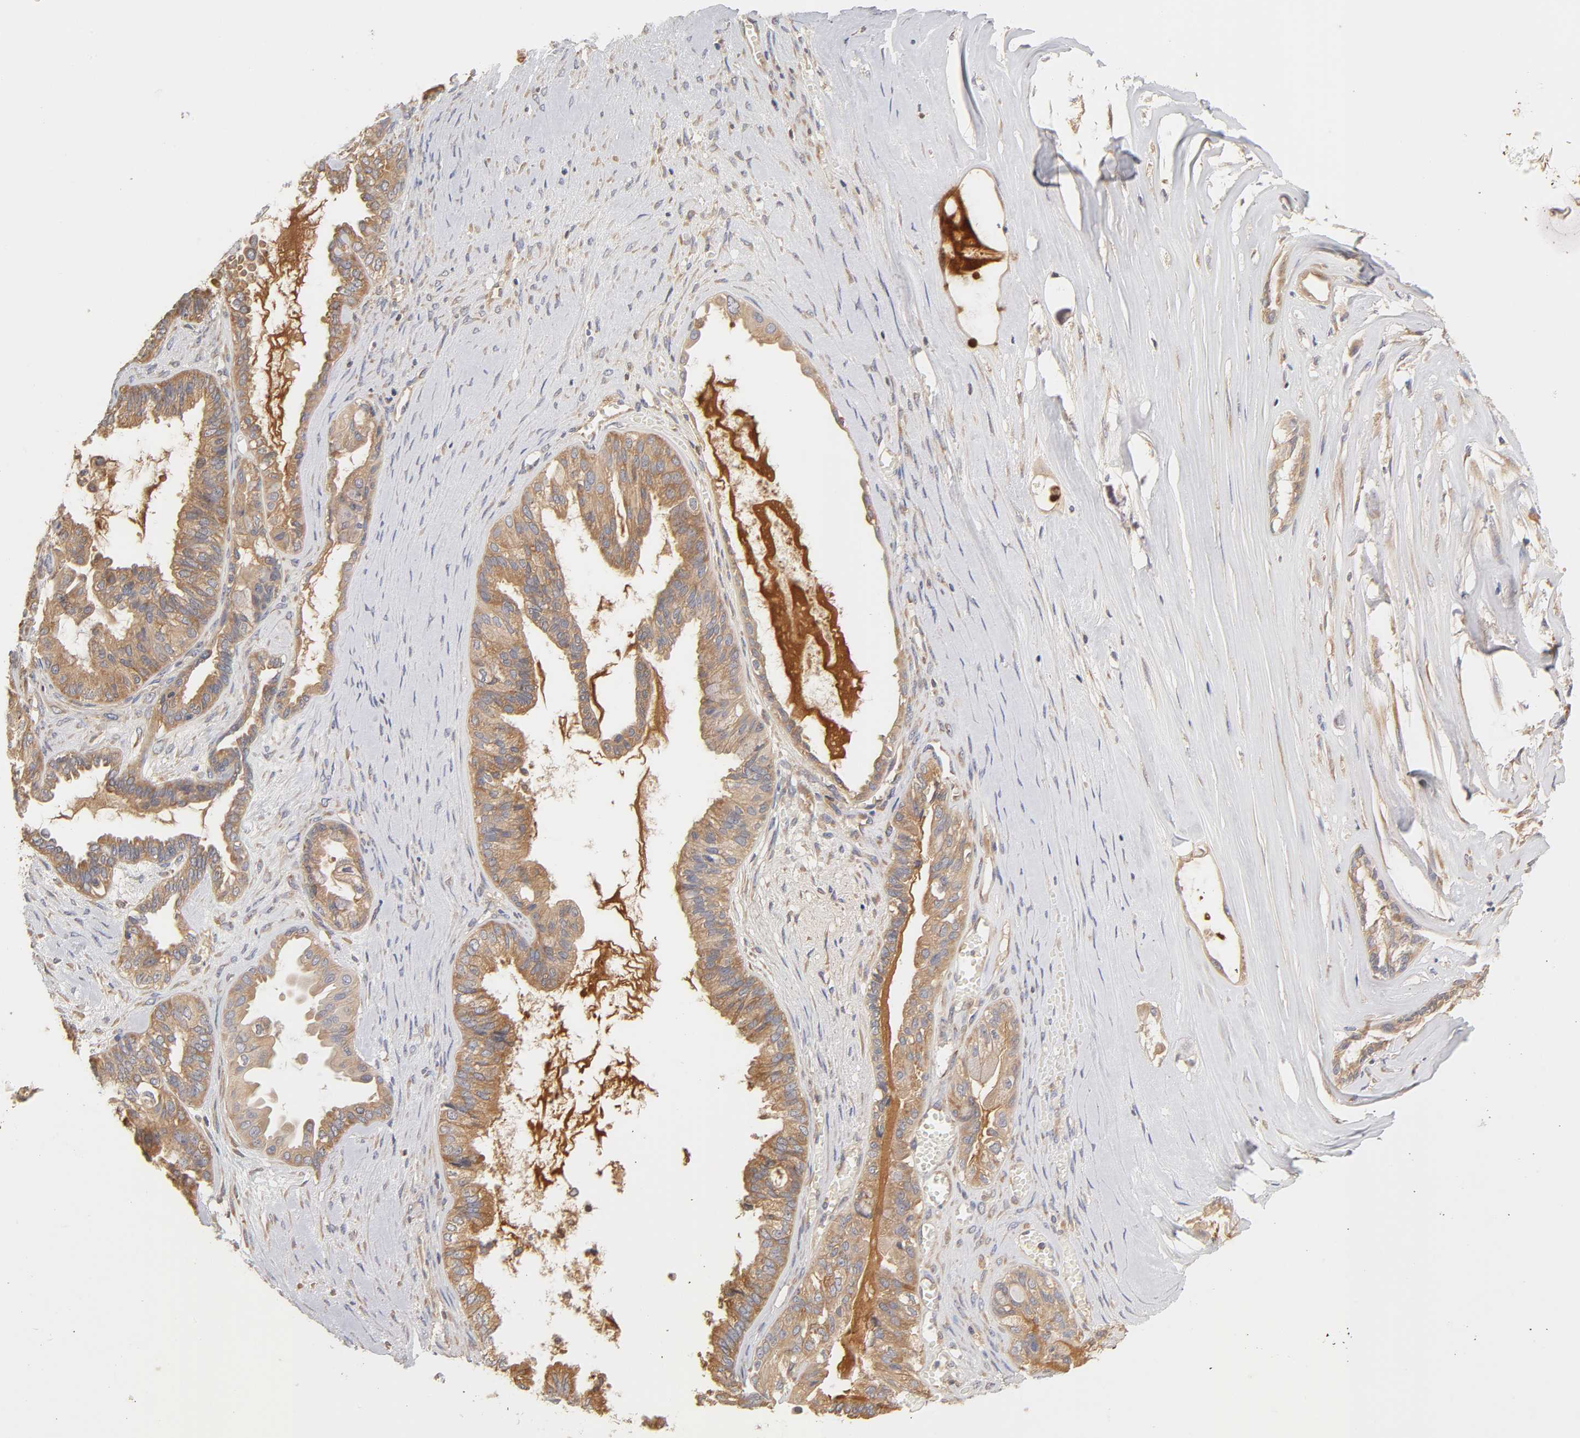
{"staining": {"intensity": "moderate", "quantity": ">75%", "location": "cytoplasmic/membranous"}, "tissue": "ovarian cancer", "cell_type": "Tumor cells", "image_type": "cancer", "snomed": [{"axis": "morphology", "description": "Carcinoma, NOS"}, {"axis": "morphology", "description": "Carcinoma, endometroid"}, {"axis": "topography", "description": "Ovary"}], "caption": "Ovarian carcinoma was stained to show a protein in brown. There is medium levels of moderate cytoplasmic/membranous positivity in about >75% of tumor cells. The staining is performed using DAB (3,3'-diaminobenzidine) brown chromogen to label protein expression. The nuclei are counter-stained blue using hematoxylin.", "gene": "RPS29", "patient": {"sex": "female", "age": 50}}